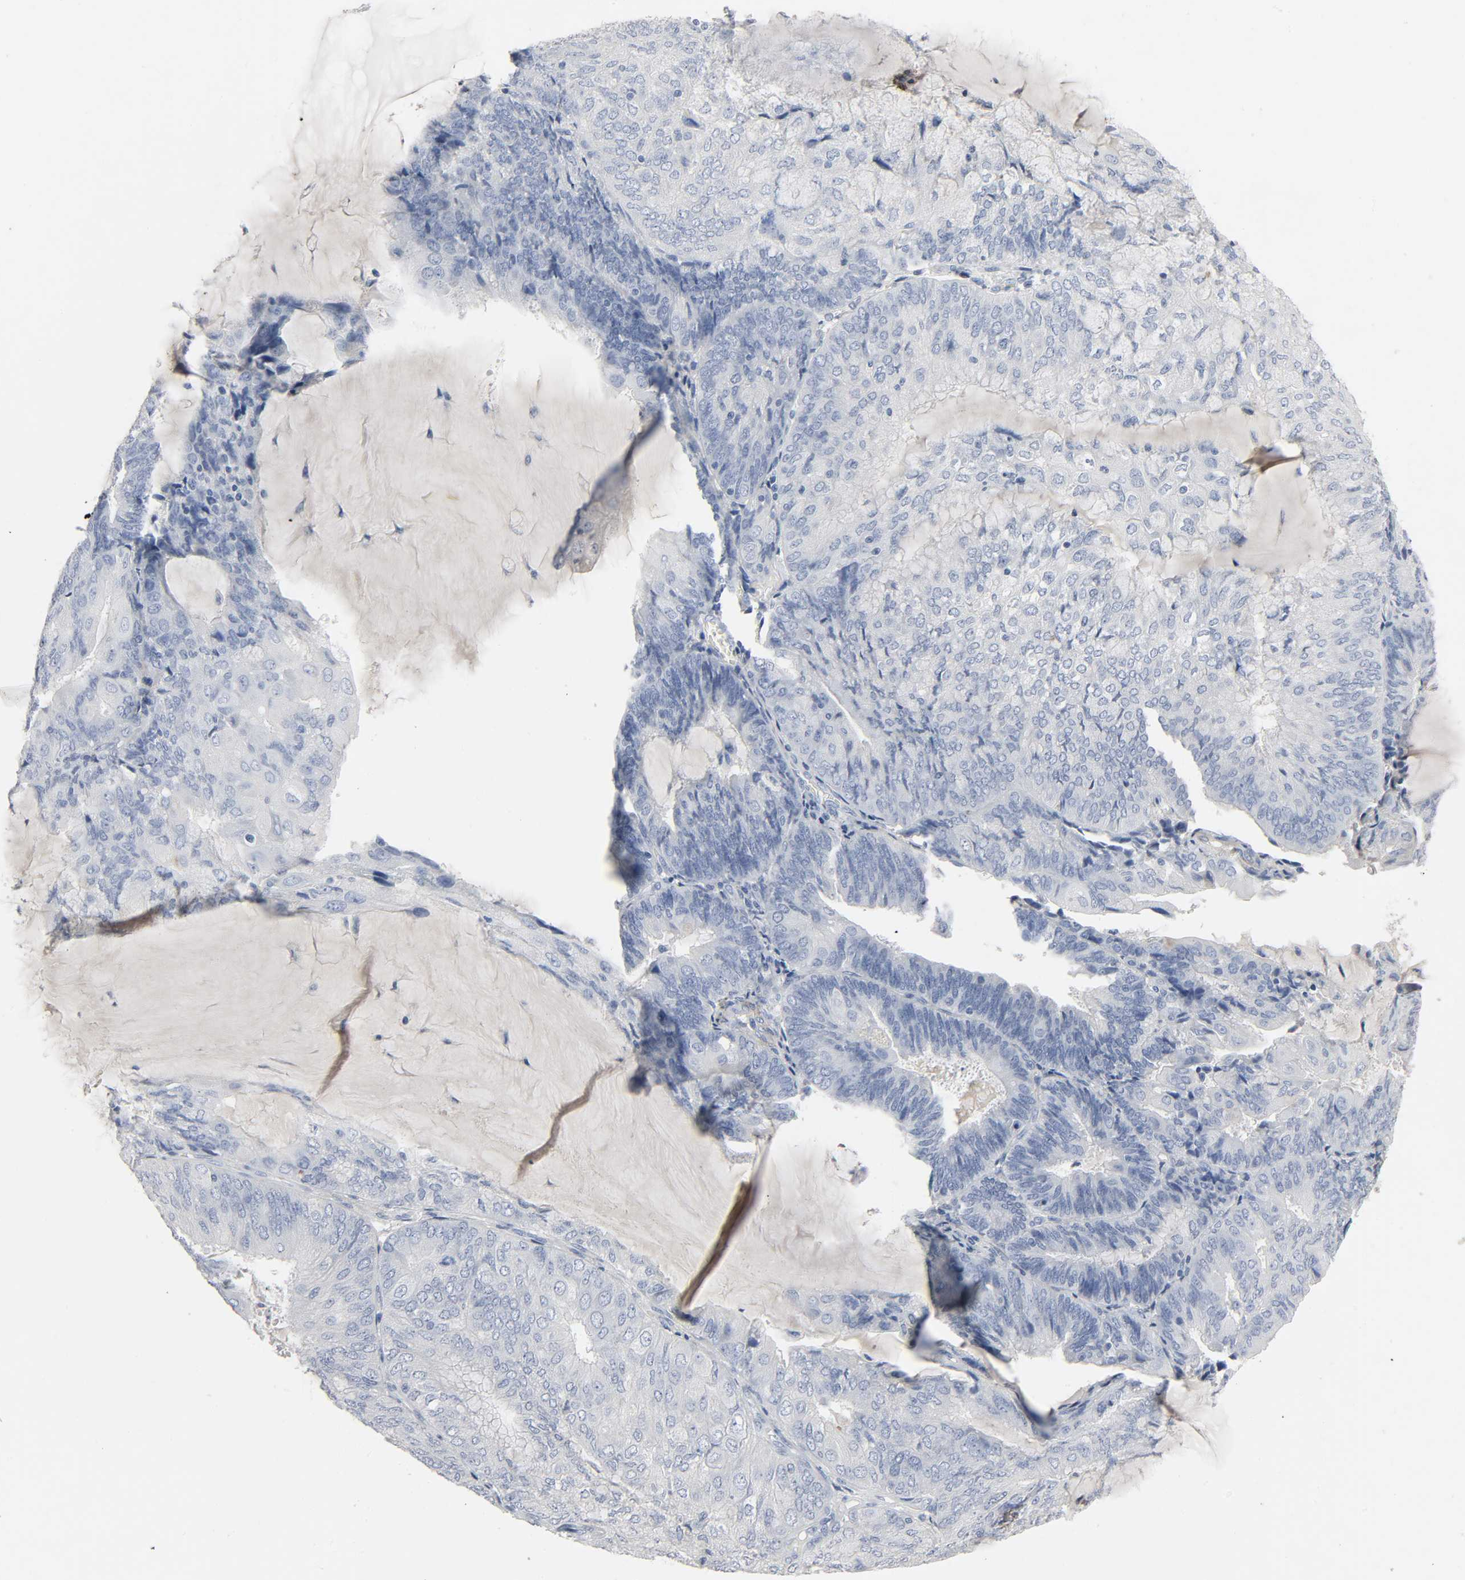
{"staining": {"intensity": "negative", "quantity": "none", "location": "none"}, "tissue": "endometrial cancer", "cell_type": "Tumor cells", "image_type": "cancer", "snomed": [{"axis": "morphology", "description": "Adenocarcinoma, NOS"}, {"axis": "topography", "description": "Endometrium"}], "caption": "IHC of human endometrial adenocarcinoma reveals no positivity in tumor cells. (Immunohistochemistry (ihc), brightfield microscopy, high magnification).", "gene": "FBLN5", "patient": {"sex": "female", "age": 81}}